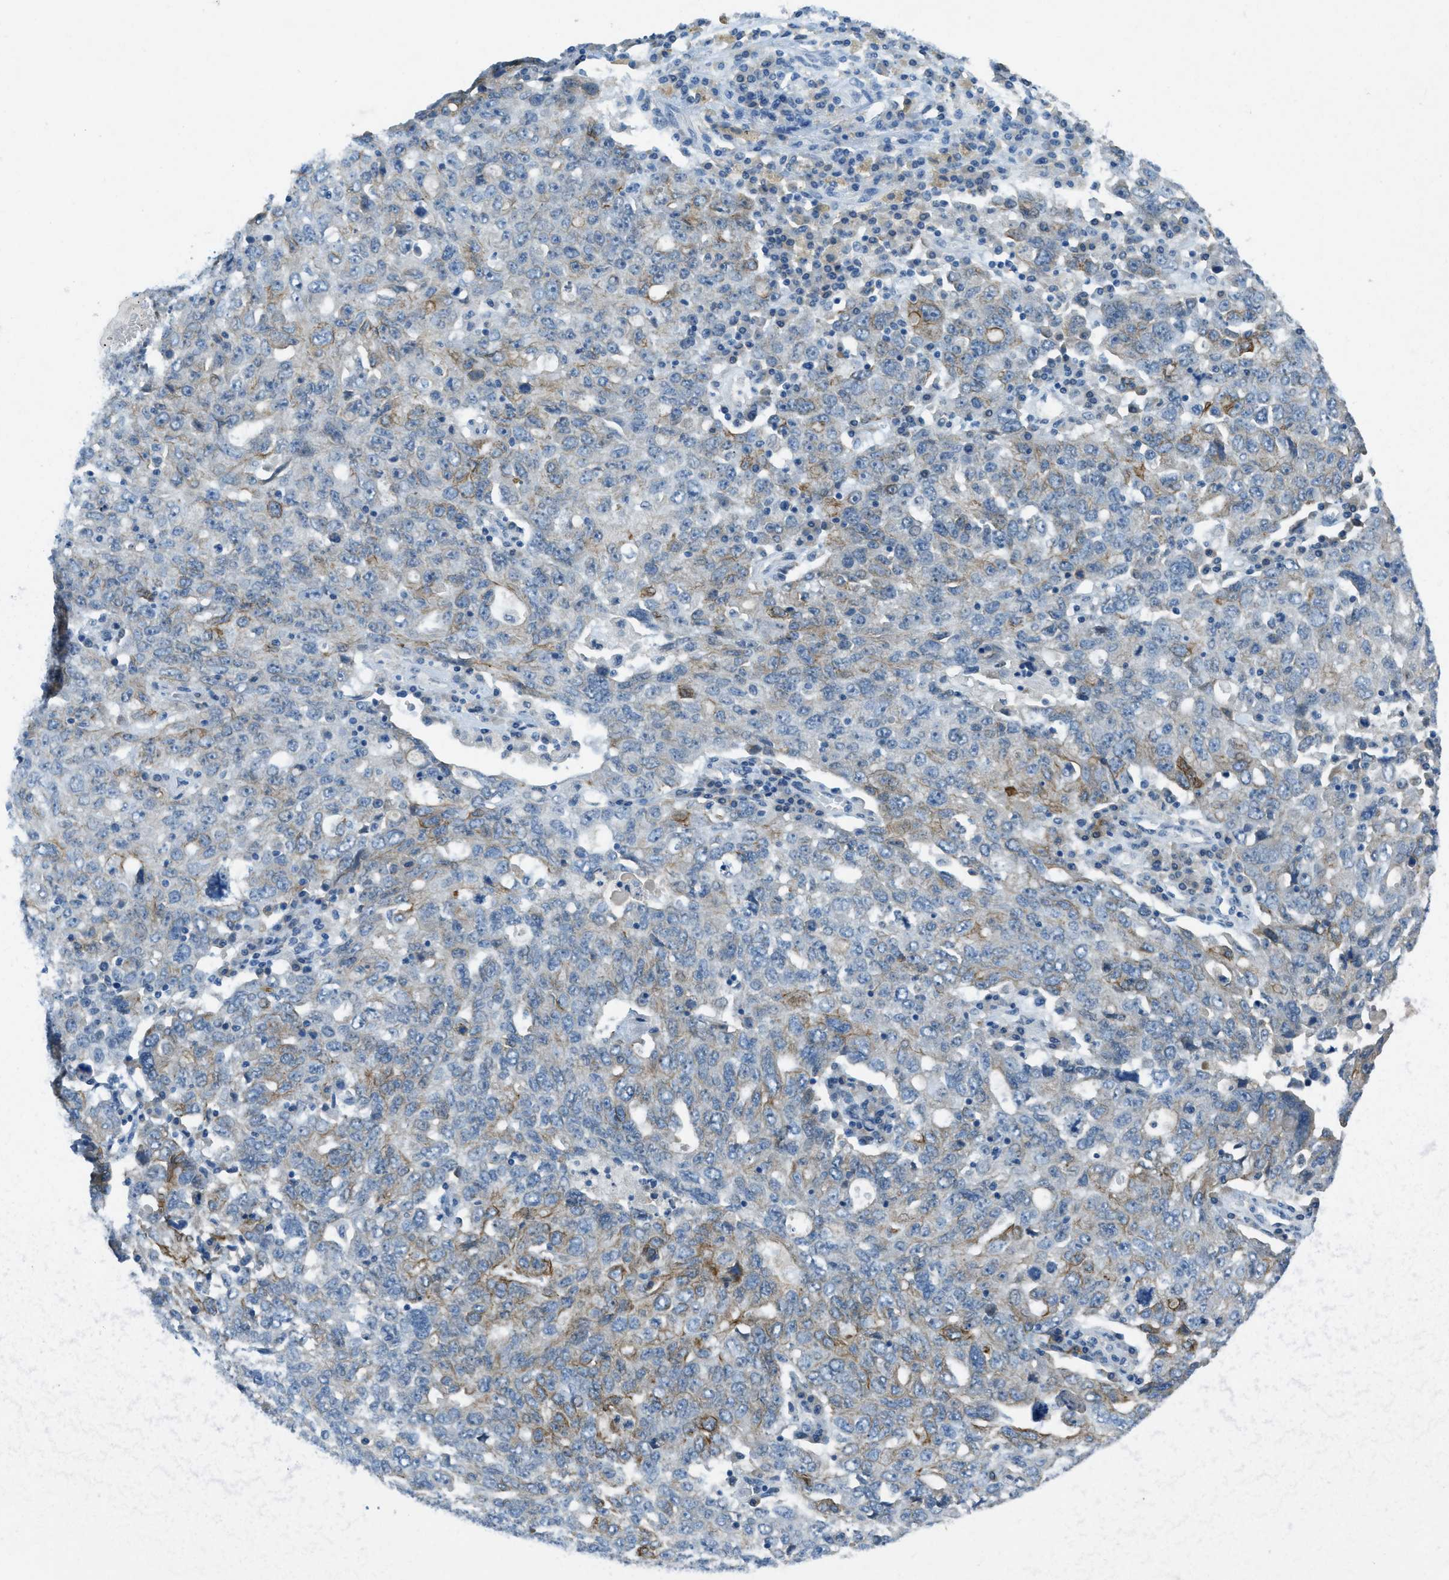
{"staining": {"intensity": "weak", "quantity": "<25%", "location": "cytoplasmic/membranous"}, "tissue": "ovarian cancer", "cell_type": "Tumor cells", "image_type": "cancer", "snomed": [{"axis": "morphology", "description": "Carcinoma, endometroid"}, {"axis": "topography", "description": "Ovary"}], "caption": "Tumor cells show no significant positivity in ovarian cancer. Nuclei are stained in blue.", "gene": "KLHL8", "patient": {"sex": "female", "age": 62}}